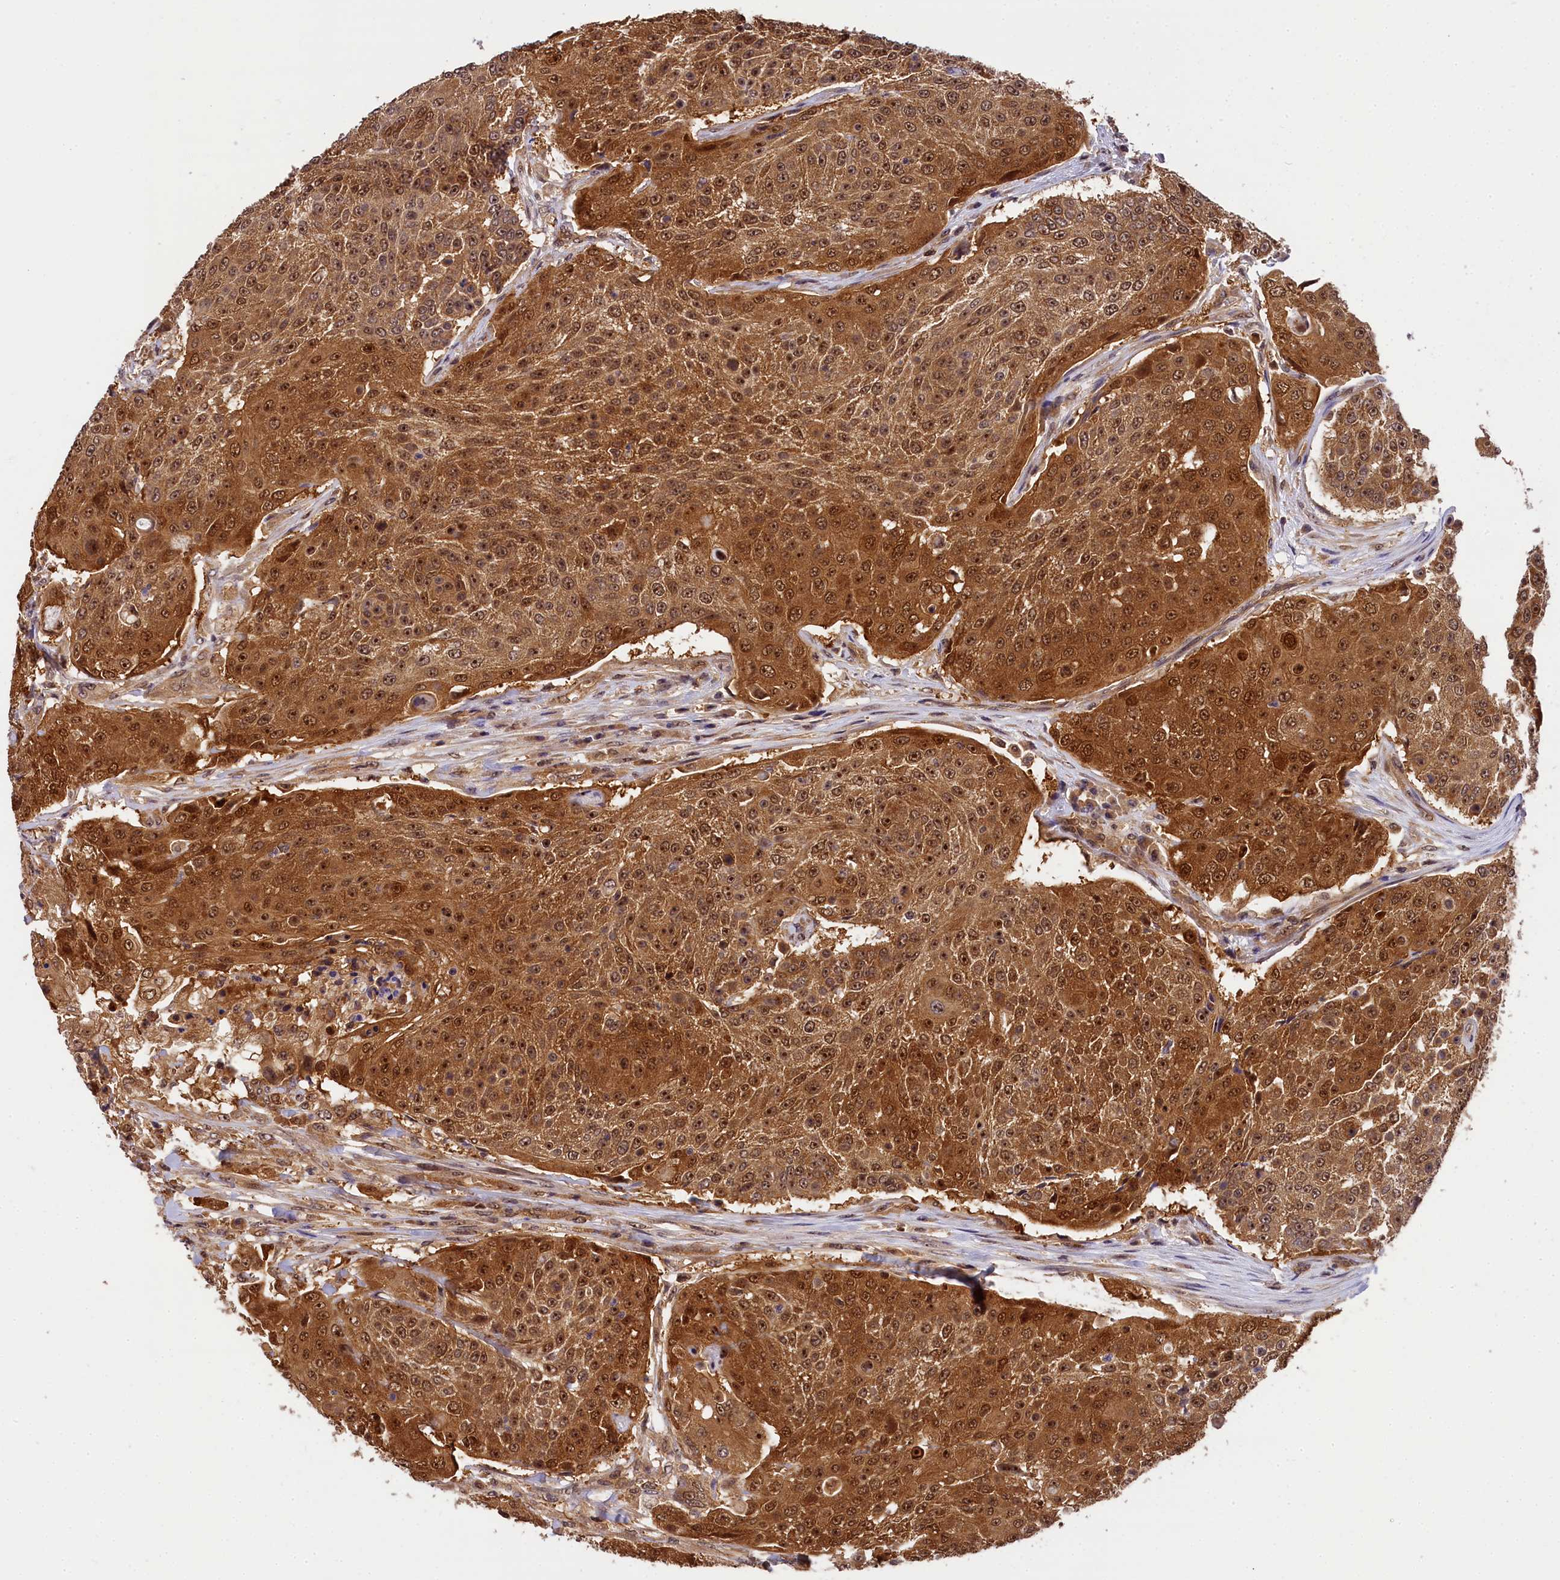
{"staining": {"intensity": "strong", "quantity": ">75%", "location": "cytoplasmic/membranous,nuclear"}, "tissue": "urothelial cancer", "cell_type": "Tumor cells", "image_type": "cancer", "snomed": [{"axis": "morphology", "description": "Urothelial carcinoma, High grade"}, {"axis": "topography", "description": "Urinary bladder"}], "caption": "About >75% of tumor cells in human urothelial cancer exhibit strong cytoplasmic/membranous and nuclear protein staining as visualized by brown immunohistochemical staining.", "gene": "EIF6", "patient": {"sex": "female", "age": 63}}